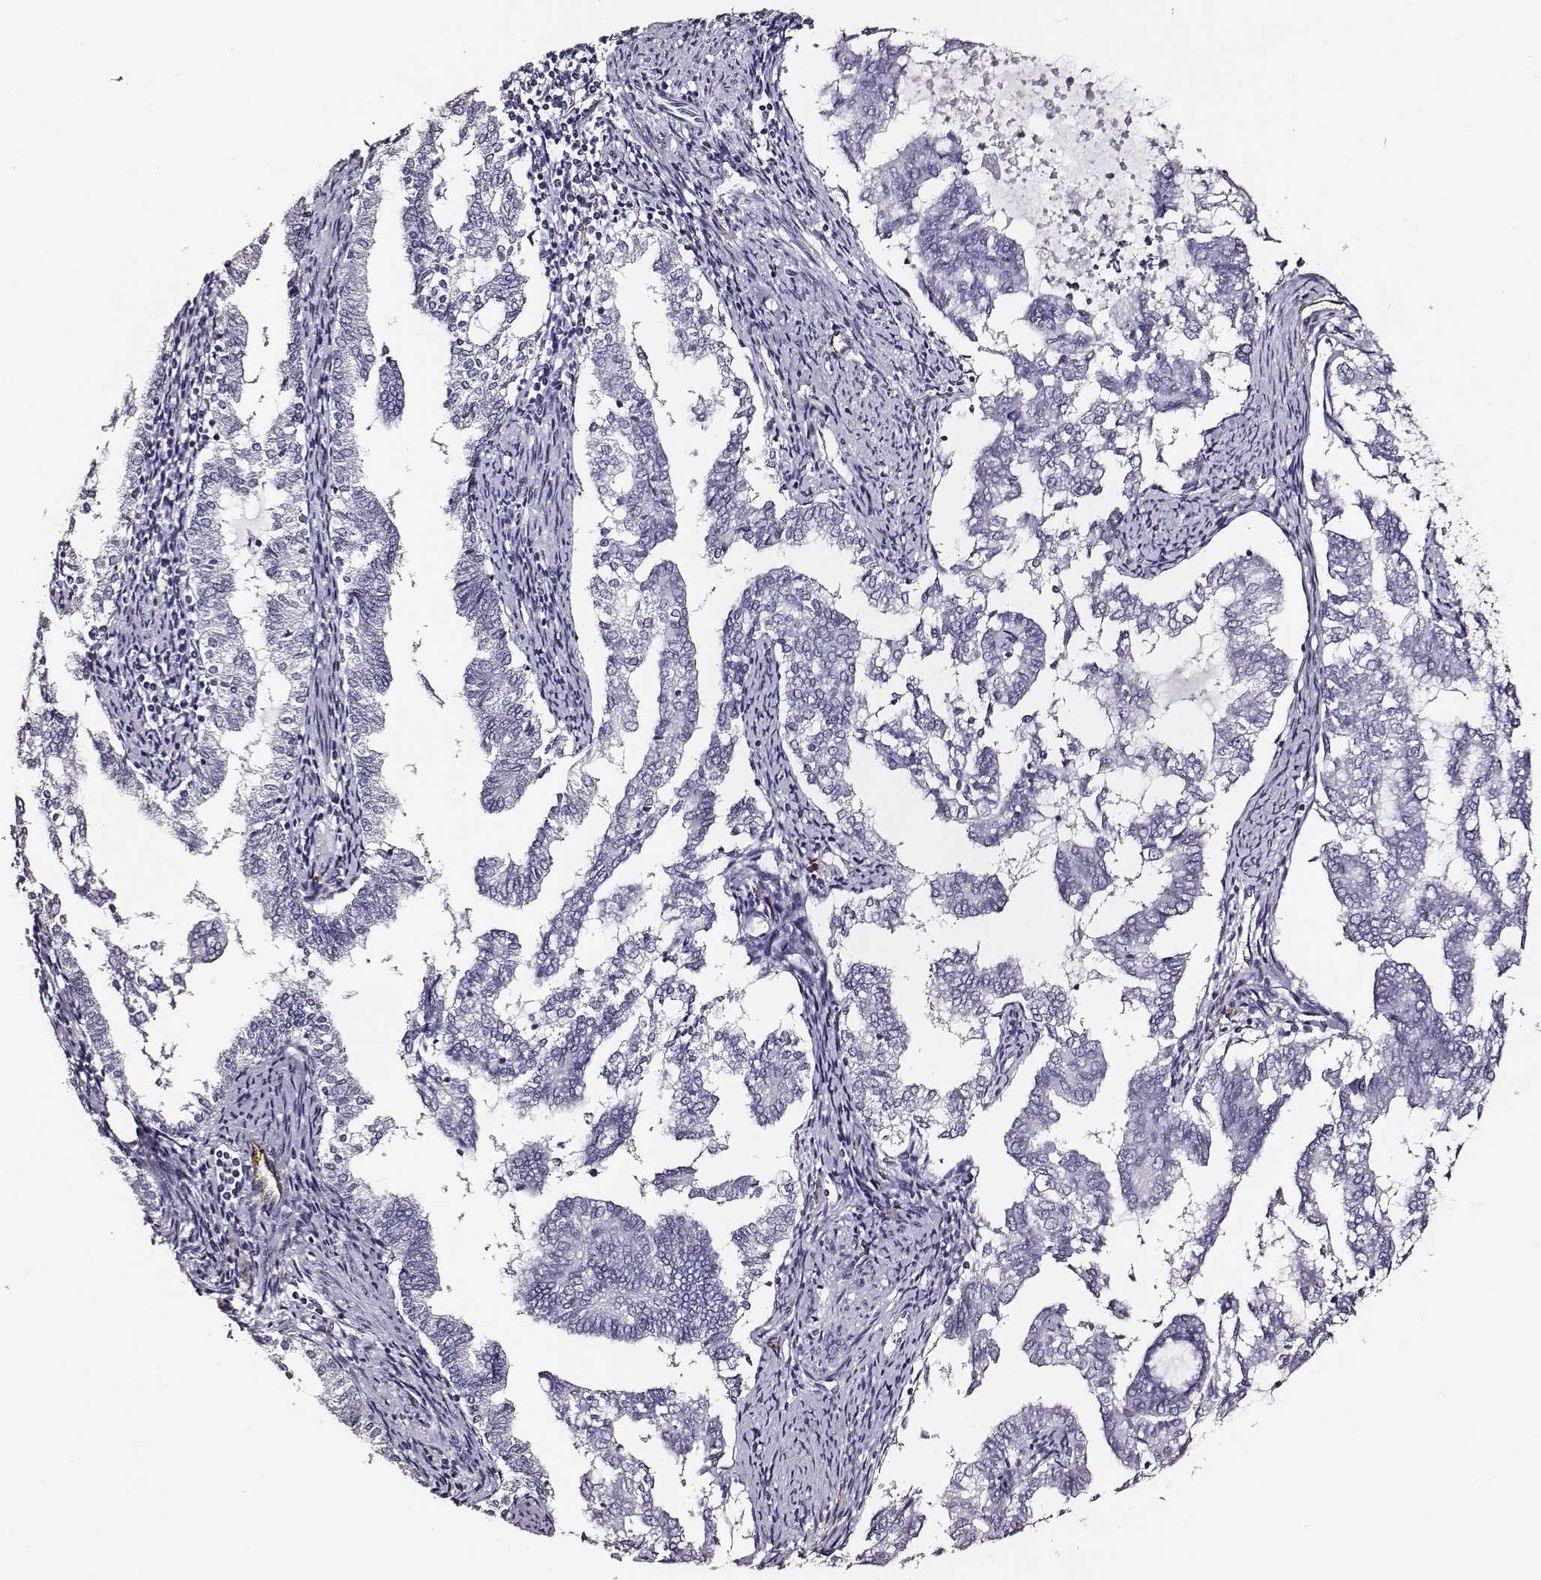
{"staining": {"intensity": "negative", "quantity": "none", "location": "none"}, "tissue": "endometrial cancer", "cell_type": "Tumor cells", "image_type": "cancer", "snomed": [{"axis": "morphology", "description": "Adenocarcinoma, NOS"}, {"axis": "topography", "description": "Endometrium"}], "caption": "Immunohistochemistry image of neoplastic tissue: endometrial cancer stained with DAB reveals no significant protein positivity in tumor cells.", "gene": "DPEP1", "patient": {"sex": "female", "age": 79}}